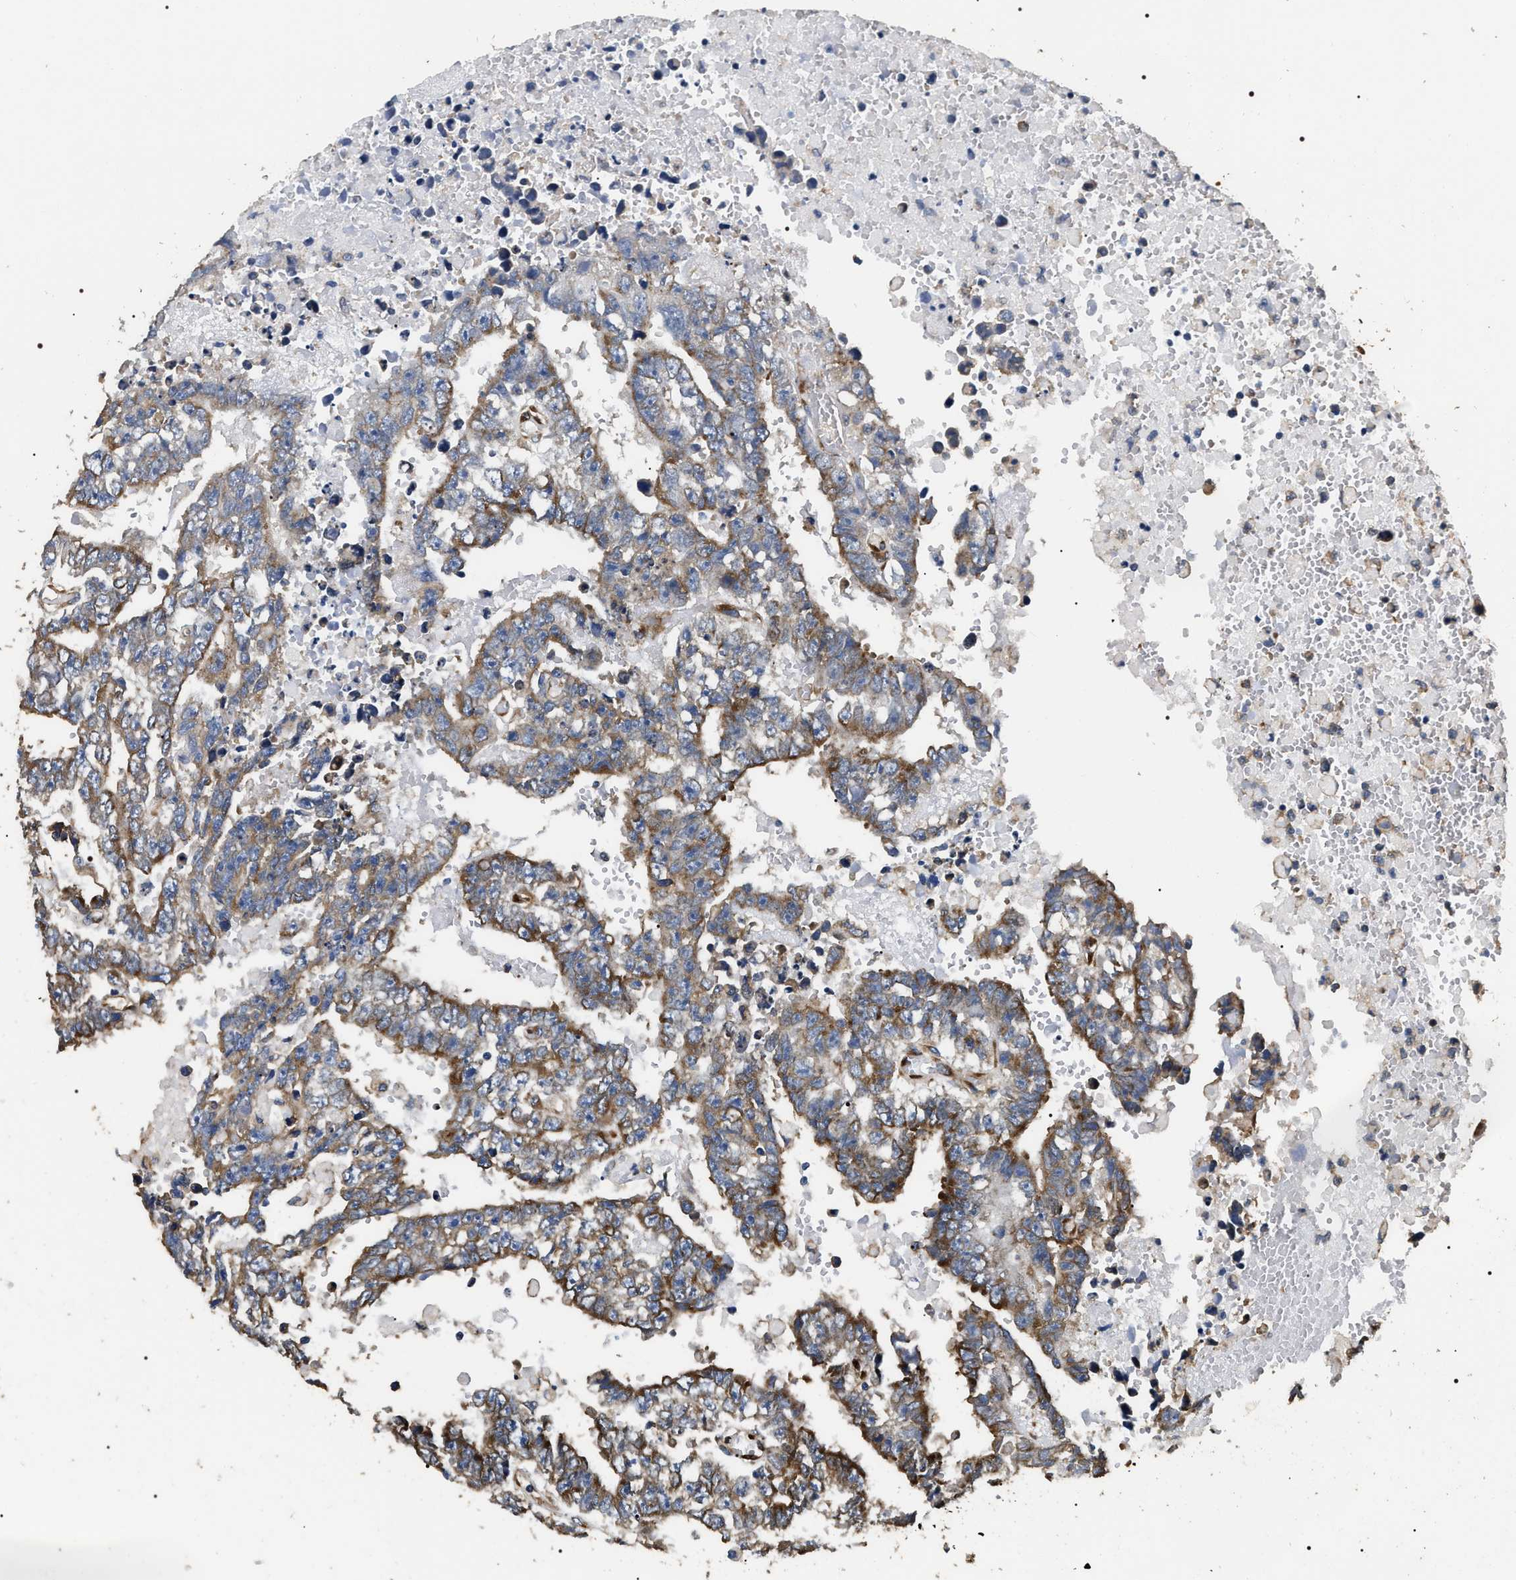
{"staining": {"intensity": "moderate", "quantity": "25%-75%", "location": "cytoplasmic/membranous"}, "tissue": "testis cancer", "cell_type": "Tumor cells", "image_type": "cancer", "snomed": [{"axis": "morphology", "description": "Carcinoma, Embryonal, NOS"}, {"axis": "topography", "description": "Testis"}], "caption": "Immunohistochemistry (IHC) of human testis cancer (embryonal carcinoma) reveals medium levels of moderate cytoplasmic/membranous positivity in about 25%-75% of tumor cells. The protein of interest is shown in brown color, while the nuclei are stained blue.", "gene": "KTN1", "patient": {"sex": "male", "age": 25}}